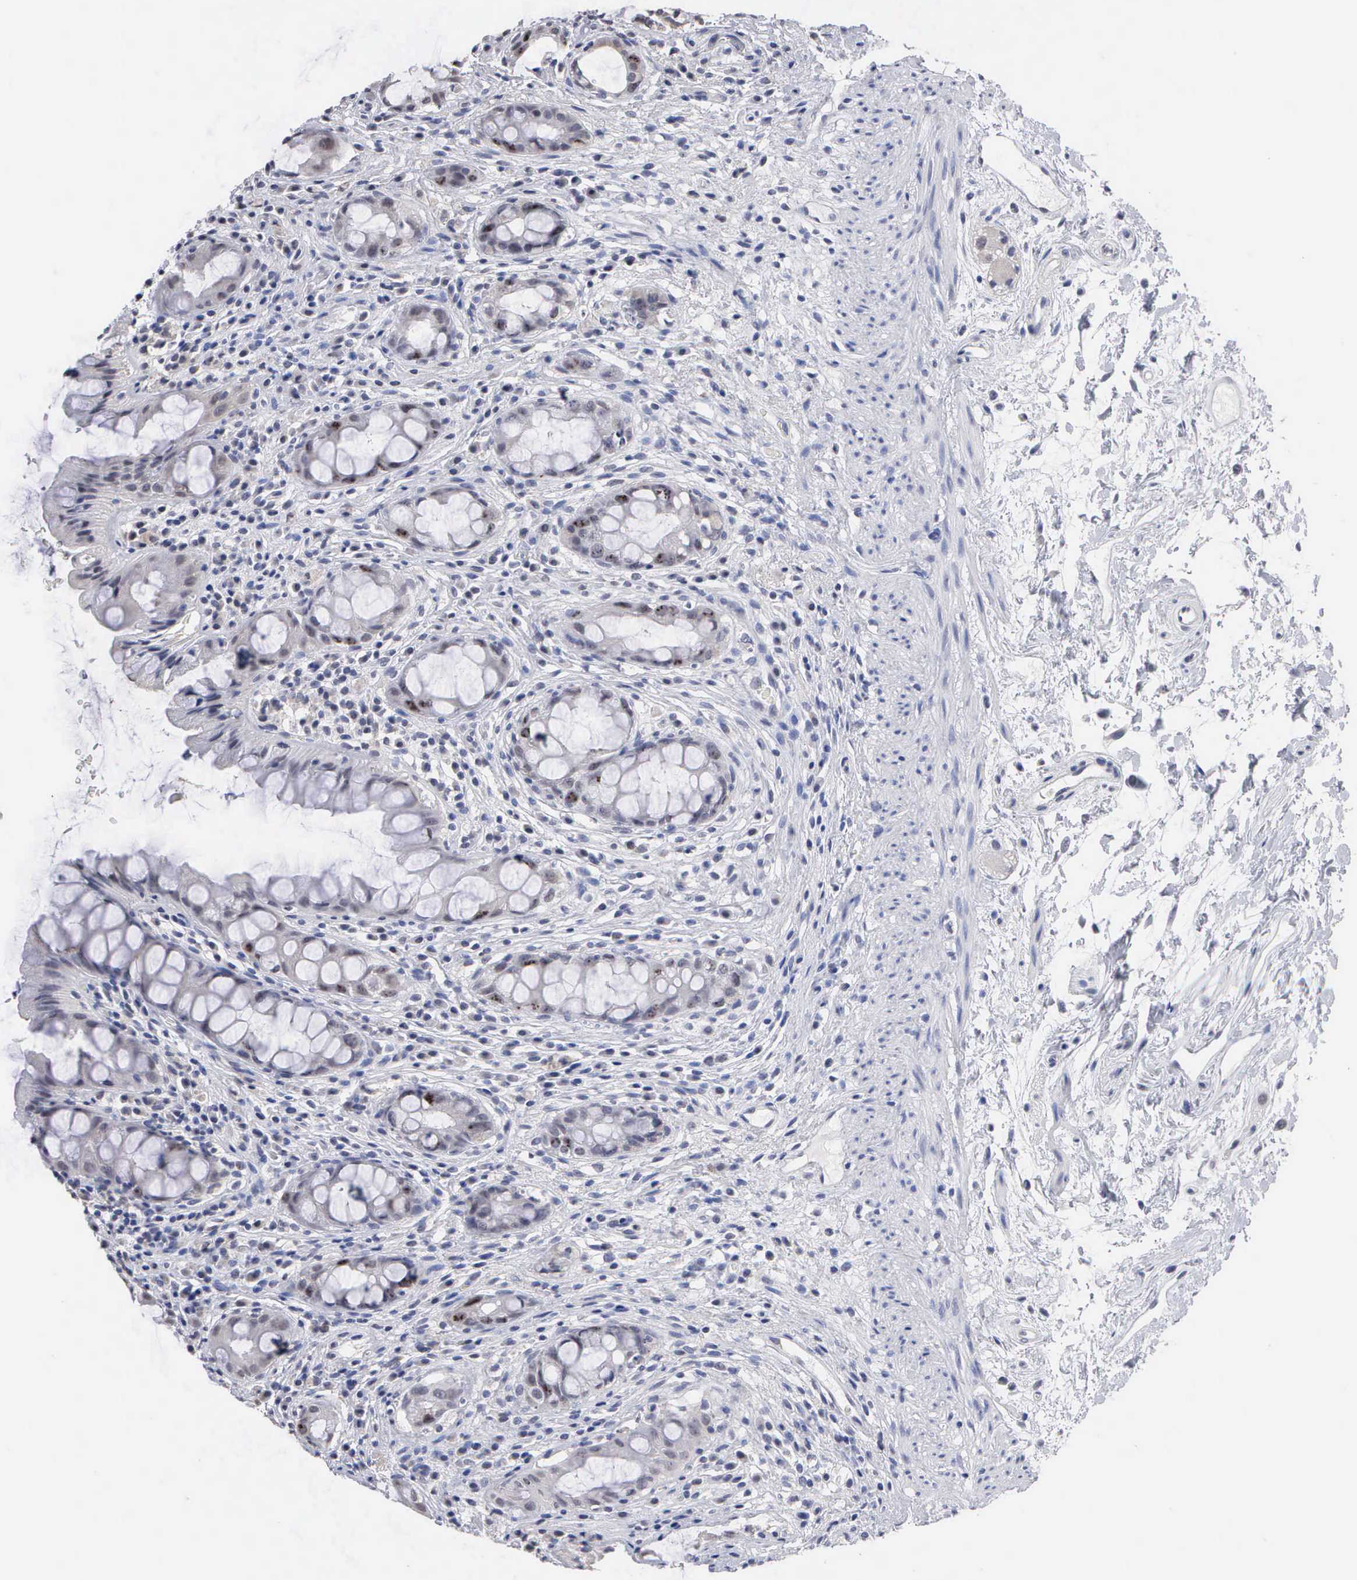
{"staining": {"intensity": "strong", "quantity": "<25%", "location": "nuclear"}, "tissue": "rectum", "cell_type": "Glandular cells", "image_type": "normal", "snomed": [{"axis": "morphology", "description": "Normal tissue, NOS"}, {"axis": "topography", "description": "Rectum"}], "caption": "The histopathology image shows a brown stain indicating the presence of a protein in the nuclear of glandular cells in rectum. The staining is performed using DAB (3,3'-diaminobenzidine) brown chromogen to label protein expression. The nuclei are counter-stained blue using hematoxylin.", "gene": "KDM6A", "patient": {"sex": "female", "age": 60}}